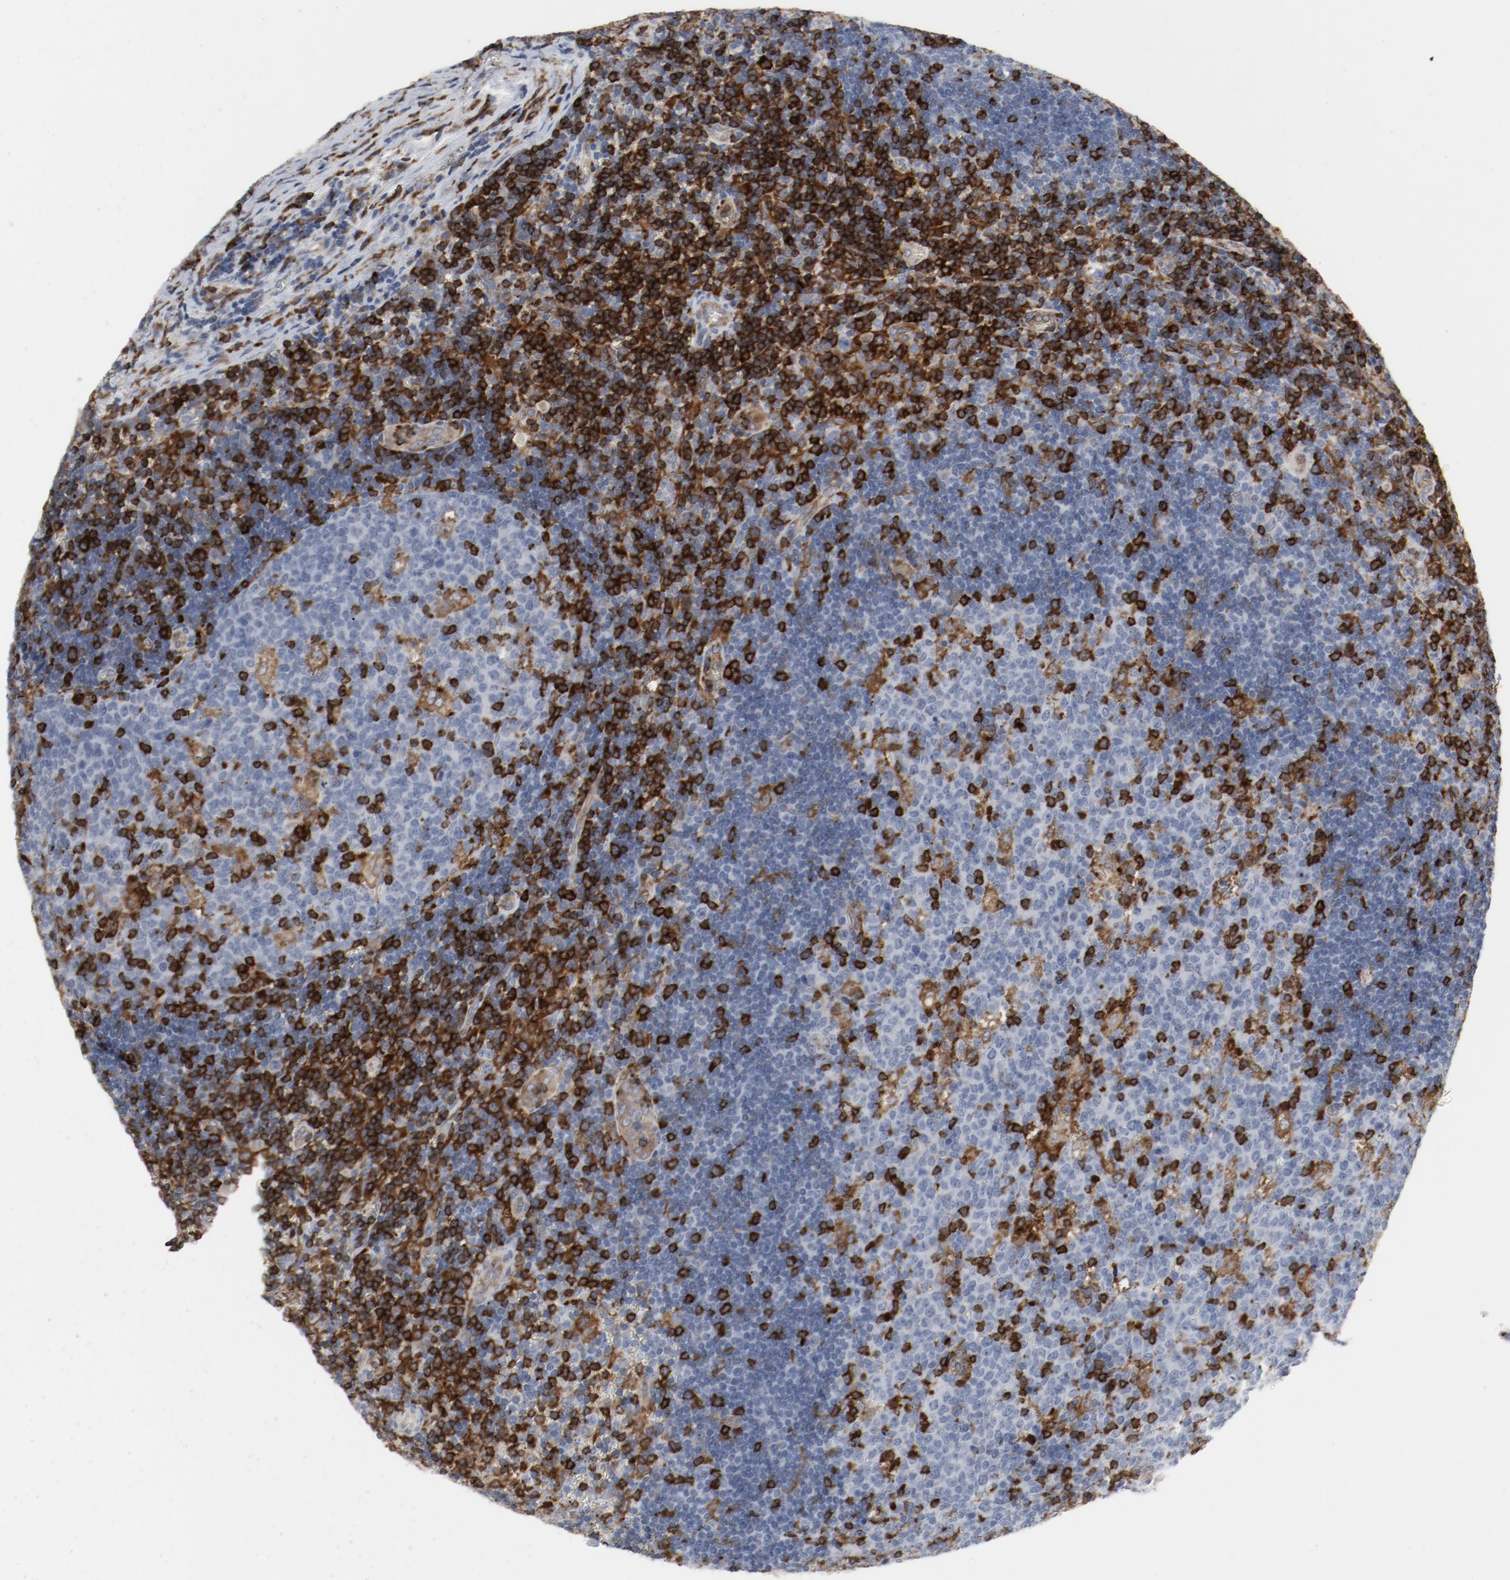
{"staining": {"intensity": "strong", "quantity": "25%-75%", "location": "cytoplasmic/membranous"}, "tissue": "lymph node", "cell_type": "Germinal center cells", "image_type": "normal", "snomed": [{"axis": "morphology", "description": "Normal tissue, NOS"}, {"axis": "topography", "description": "Lymph node"}, {"axis": "topography", "description": "Salivary gland"}], "caption": "This photomicrograph exhibits immunohistochemistry (IHC) staining of benign human lymph node, with high strong cytoplasmic/membranous expression in approximately 25%-75% of germinal center cells.", "gene": "LCP2", "patient": {"sex": "male", "age": 8}}